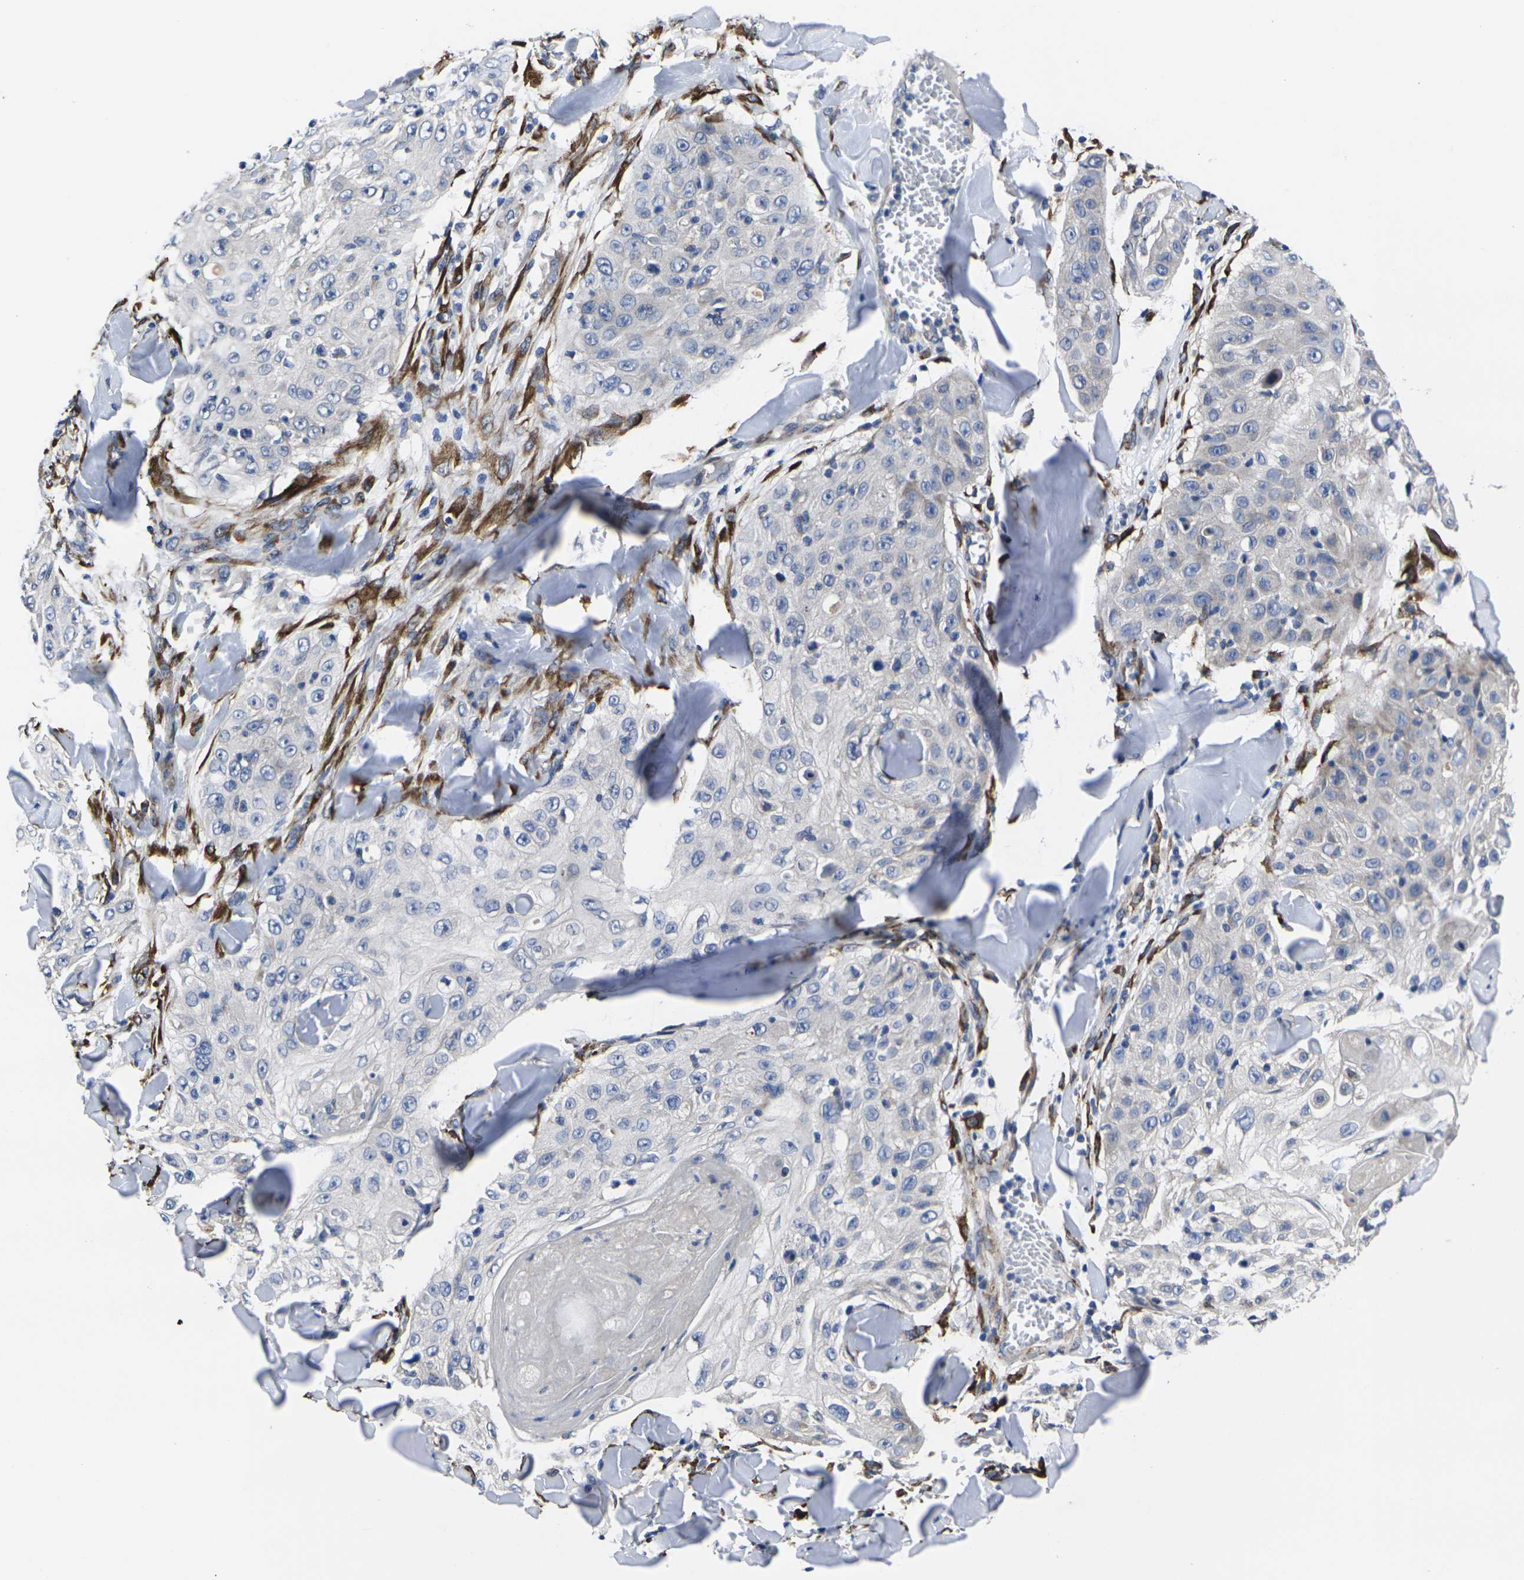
{"staining": {"intensity": "negative", "quantity": "none", "location": "none"}, "tissue": "skin cancer", "cell_type": "Tumor cells", "image_type": "cancer", "snomed": [{"axis": "morphology", "description": "Squamous cell carcinoma, NOS"}, {"axis": "topography", "description": "Skin"}], "caption": "This is a image of IHC staining of skin squamous cell carcinoma, which shows no expression in tumor cells.", "gene": "CYP2C8", "patient": {"sex": "male", "age": 86}}